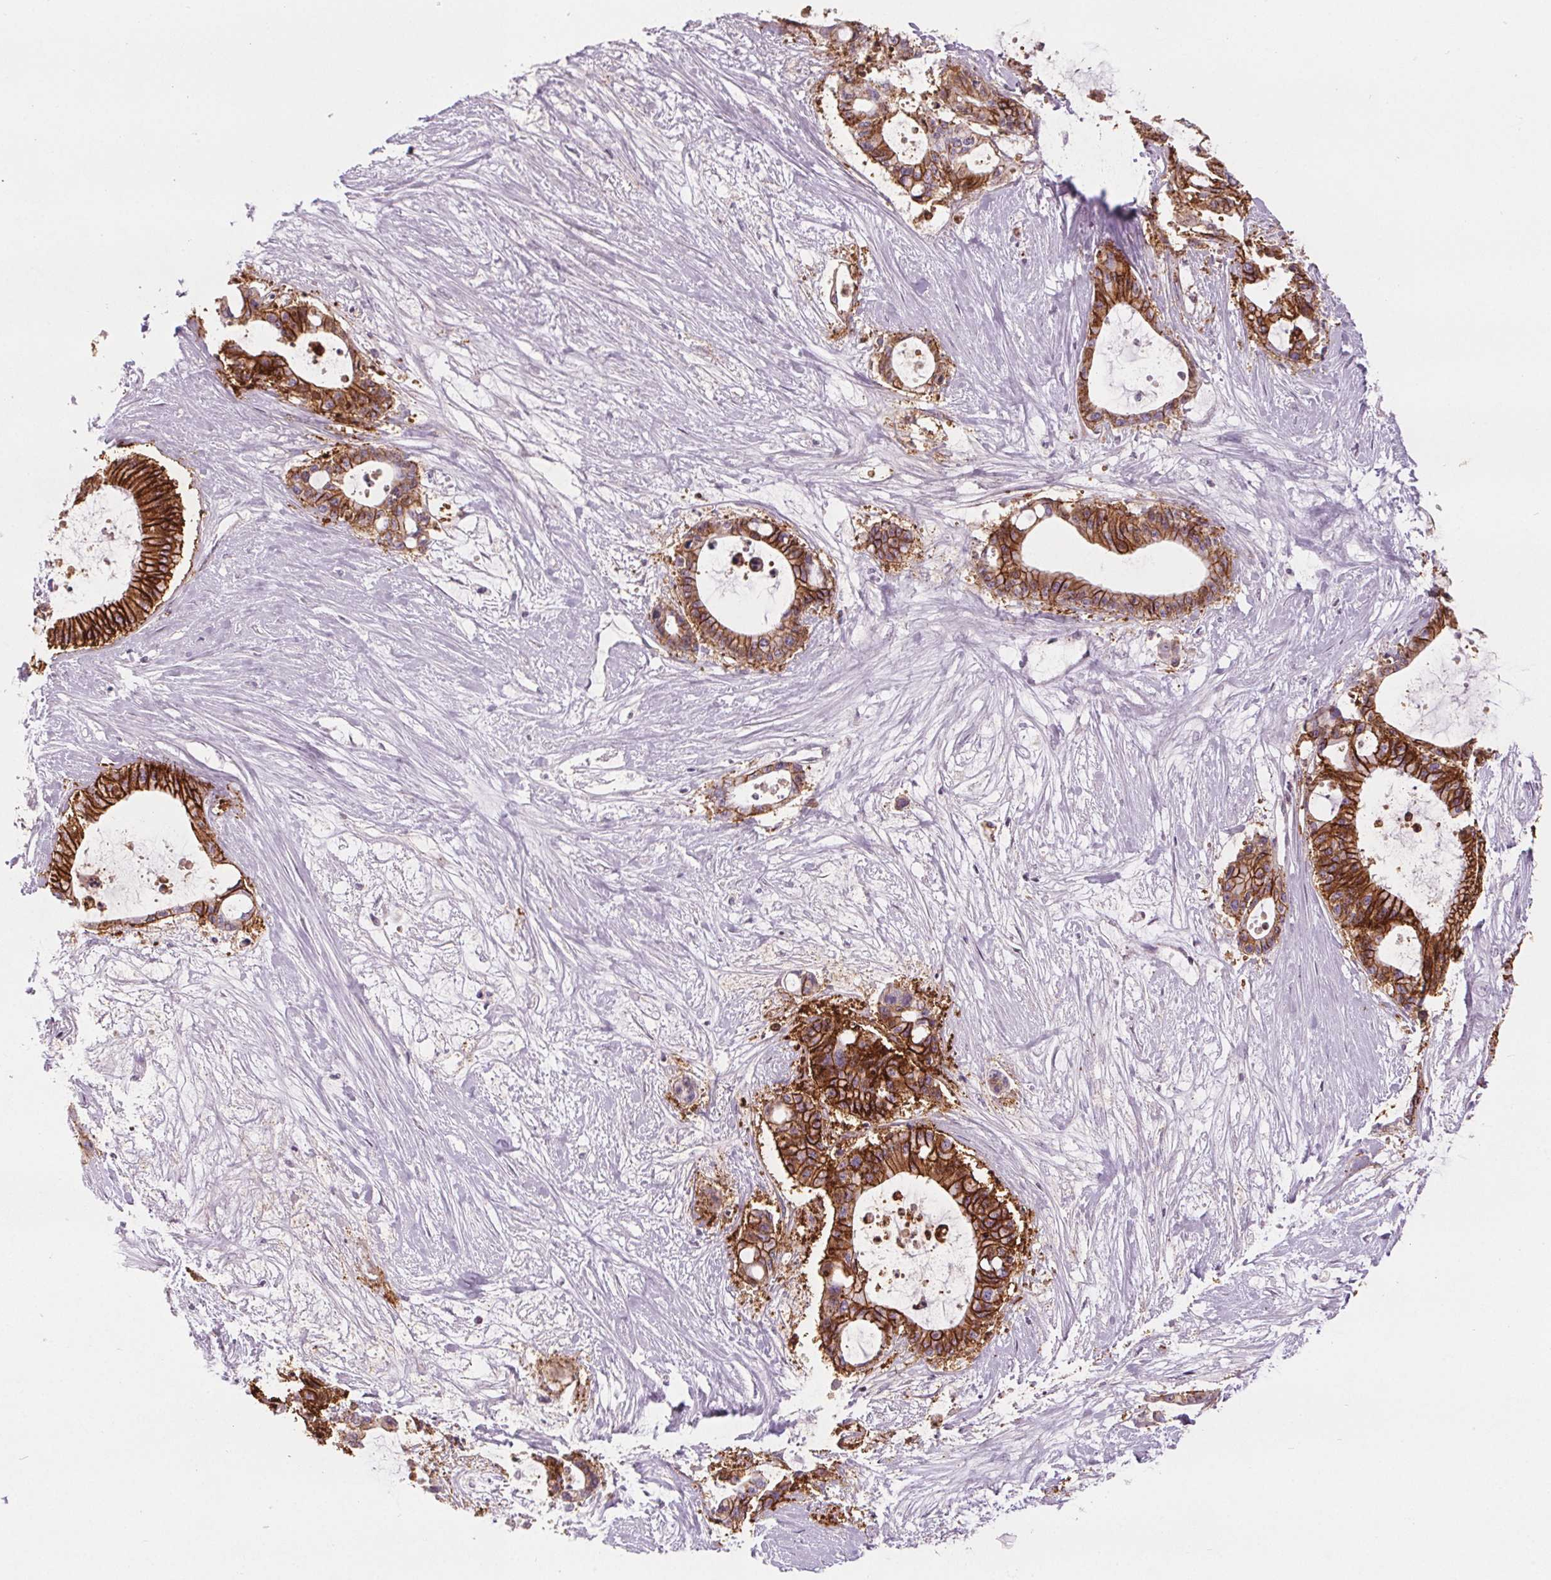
{"staining": {"intensity": "strong", "quantity": ">75%", "location": "cytoplasmic/membranous"}, "tissue": "liver cancer", "cell_type": "Tumor cells", "image_type": "cancer", "snomed": [{"axis": "morphology", "description": "Normal tissue, NOS"}, {"axis": "morphology", "description": "Cholangiocarcinoma"}, {"axis": "topography", "description": "Liver"}, {"axis": "topography", "description": "Peripheral nerve tissue"}], "caption": "IHC of human liver cancer (cholangiocarcinoma) shows high levels of strong cytoplasmic/membranous positivity in about >75% of tumor cells.", "gene": "ATP1A1", "patient": {"sex": "female", "age": 73}}